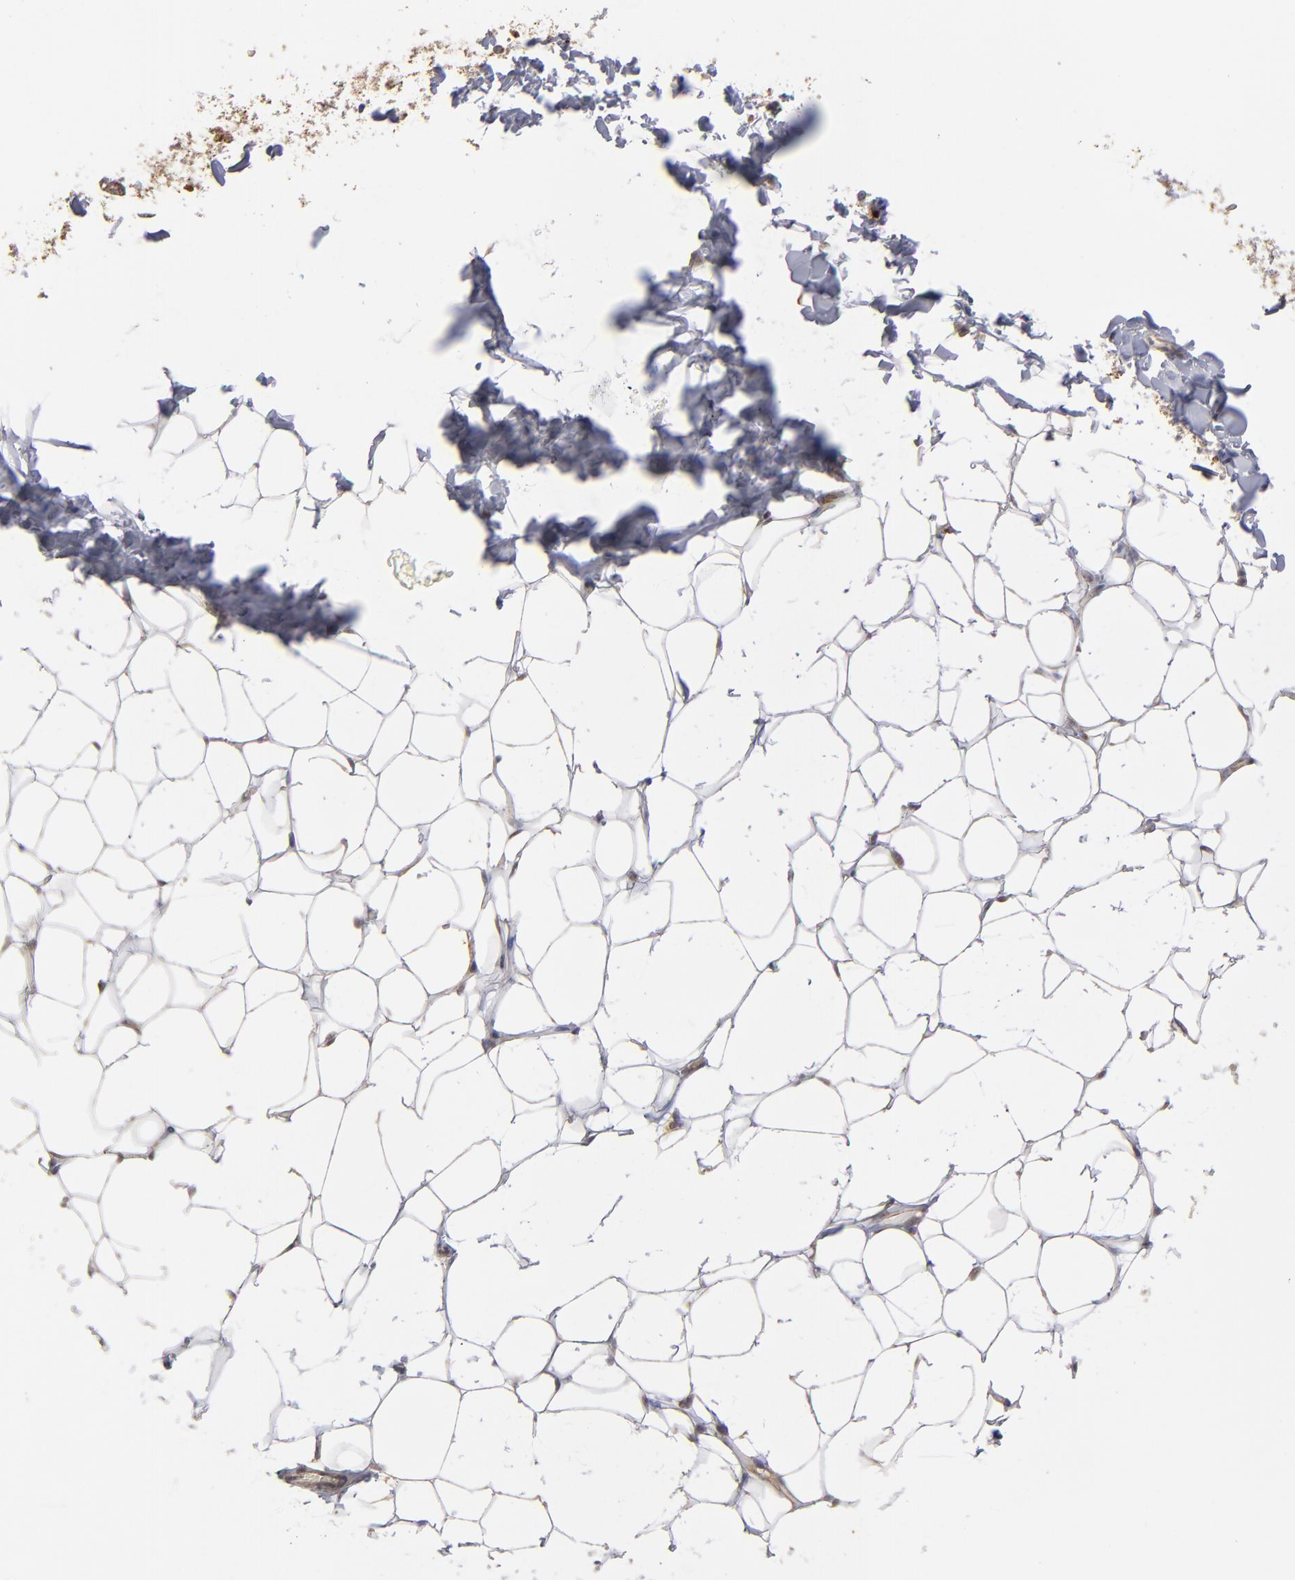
{"staining": {"intensity": "weak", "quantity": "25%-75%", "location": "cytoplasmic/membranous"}, "tissue": "adipose tissue", "cell_type": "Adipocytes", "image_type": "normal", "snomed": [{"axis": "morphology", "description": "Normal tissue, NOS"}, {"axis": "topography", "description": "Soft tissue"}], "caption": "Weak cytoplasmic/membranous protein expression is identified in approximately 25%-75% of adipocytes in adipose tissue. (DAB (3,3'-diaminobenzidine) = brown stain, brightfield microscopy at high magnification).", "gene": "MIPOL1", "patient": {"sex": "male", "age": 26}}